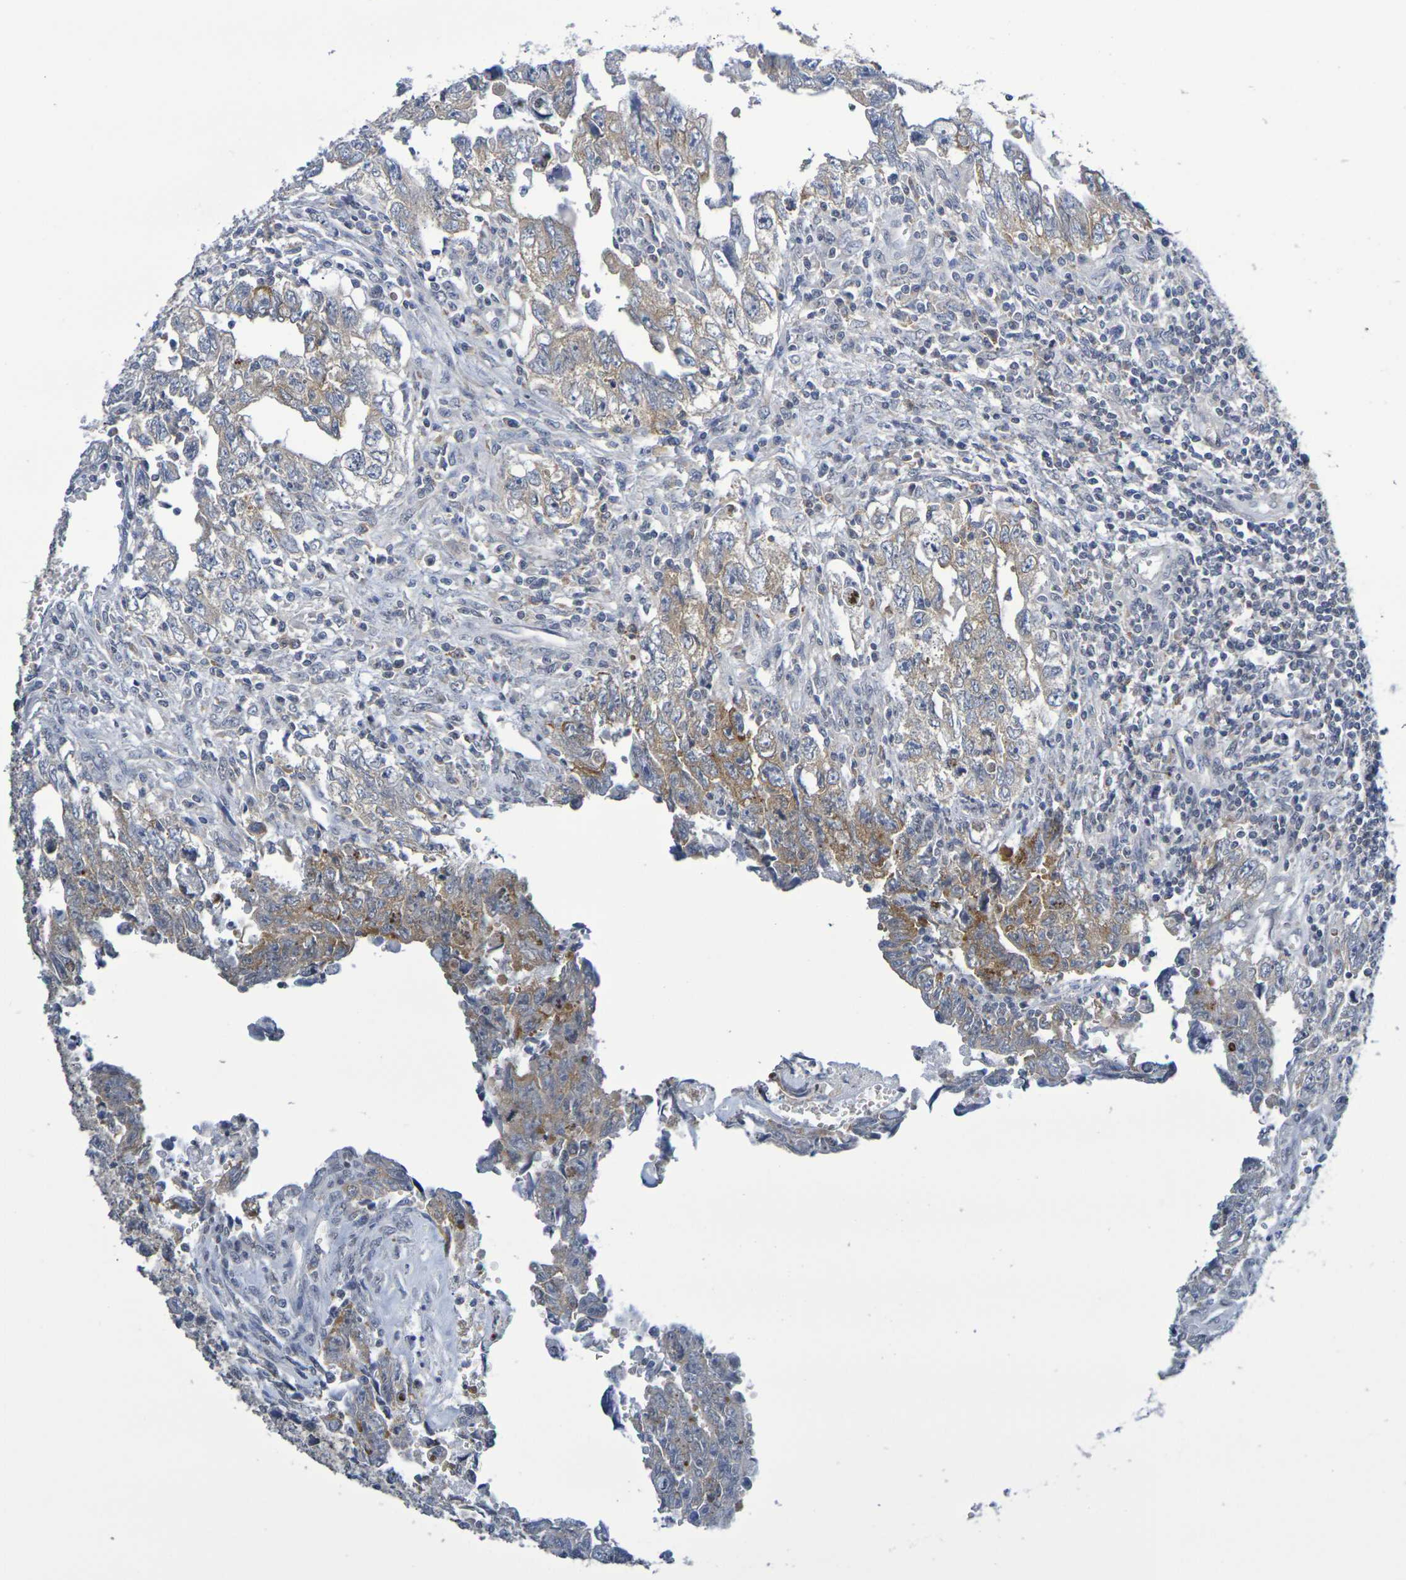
{"staining": {"intensity": "moderate", "quantity": ">75%", "location": "cytoplasmic/membranous"}, "tissue": "testis cancer", "cell_type": "Tumor cells", "image_type": "cancer", "snomed": [{"axis": "morphology", "description": "Carcinoma, Embryonal, NOS"}, {"axis": "topography", "description": "Testis"}], "caption": "Moderate cytoplasmic/membranous expression for a protein is seen in approximately >75% of tumor cells of testis embryonal carcinoma using immunohistochemistry.", "gene": "CHRNB1", "patient": {"sex": "male", "age": 28}}